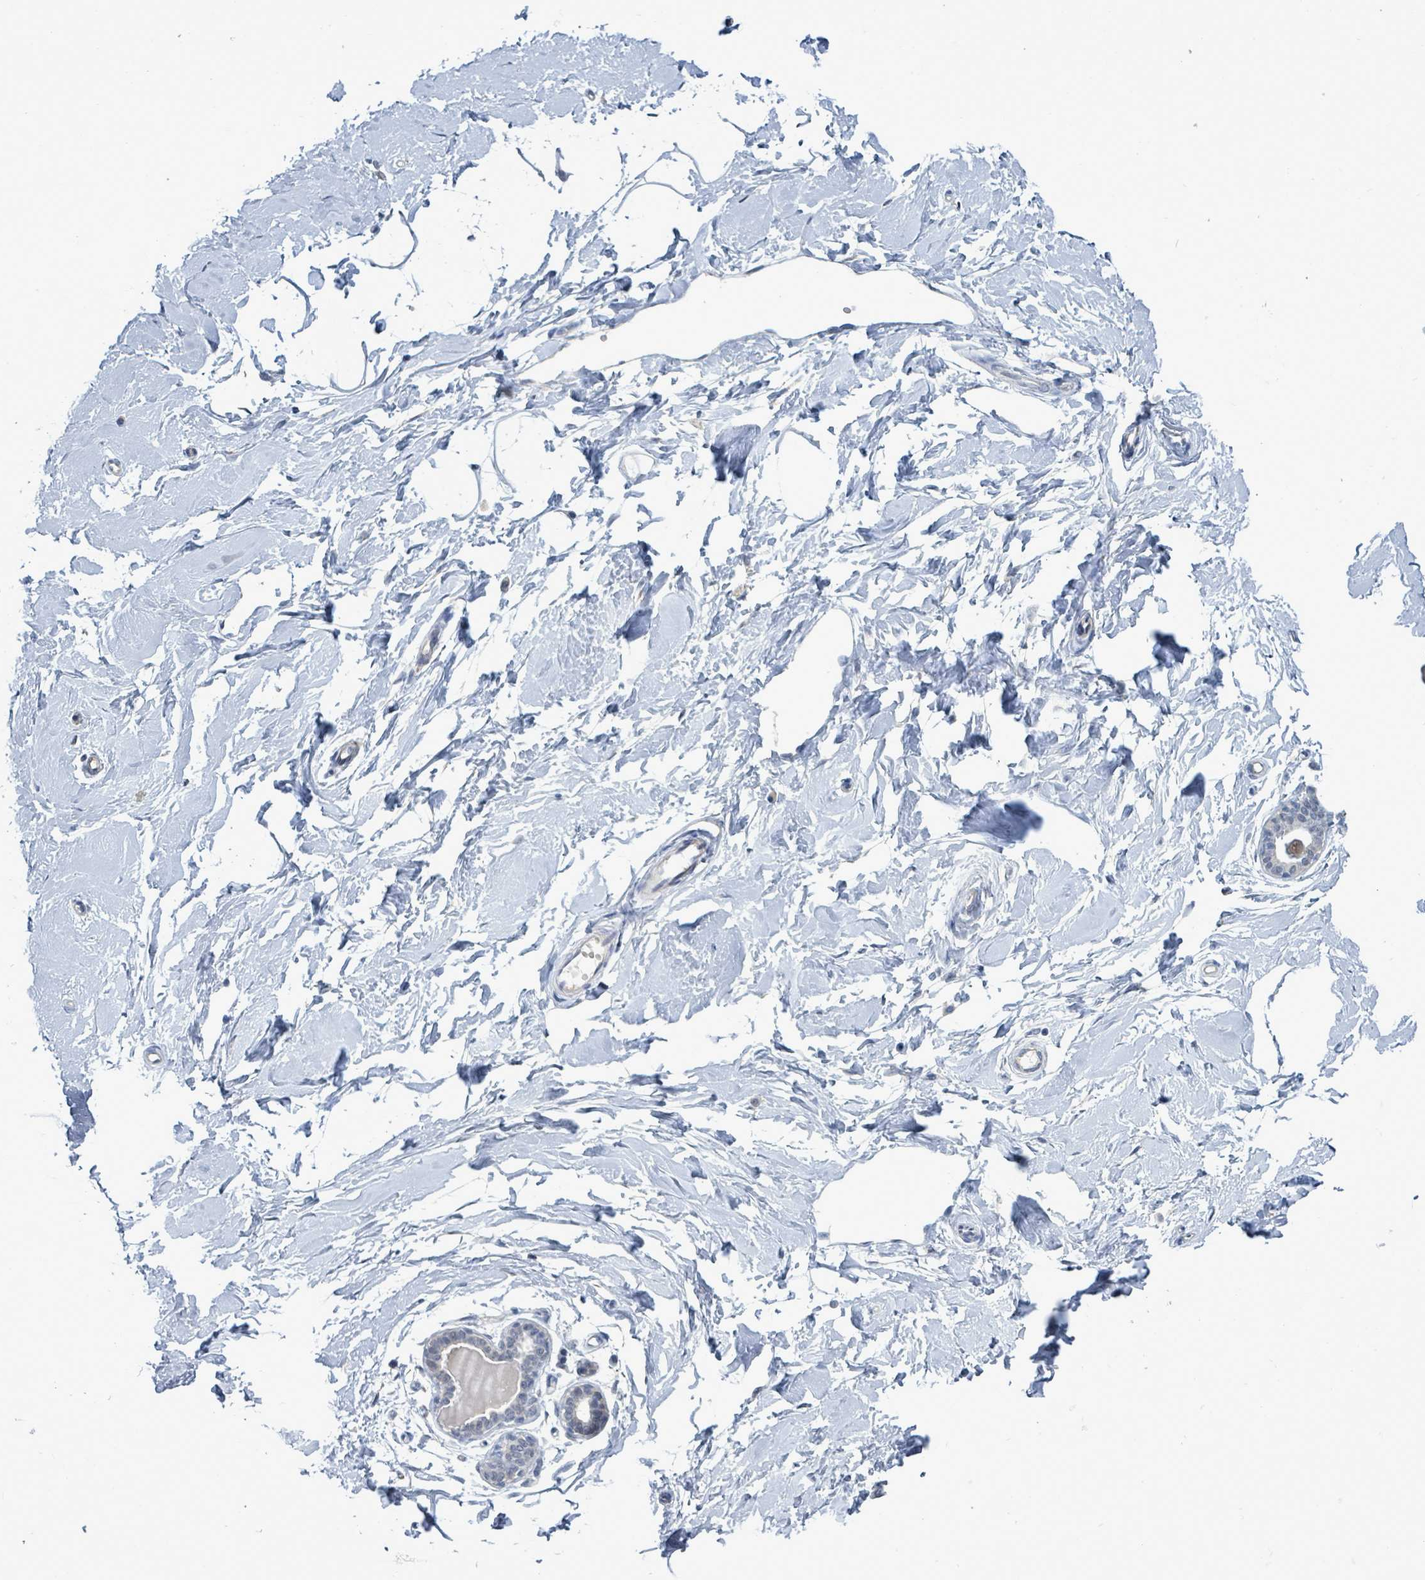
{"staining": {"intensity": "negative", "quantity": "none", "location": "none"}, "tissue": "breast", "cell_type": "Adipocytes", "image_type": "normal", "snomed": [{"axis": "morphology", "description": "Normal tissue, NOS"}, {"axis": "topography", "description": "Breast"}], "caption": "The immunohistochemistry histopathology image has no significant positivity in adipocytes of breast. The staining was performed using DAB (3,3'-diaminobenzidine) to visualize the protein expression in brown, while the nuclei were stained in blue with hematoxylin (Magnification: 20x).", "gene": "PGAM1", "patient": {"sex": "female", "age": 23}}